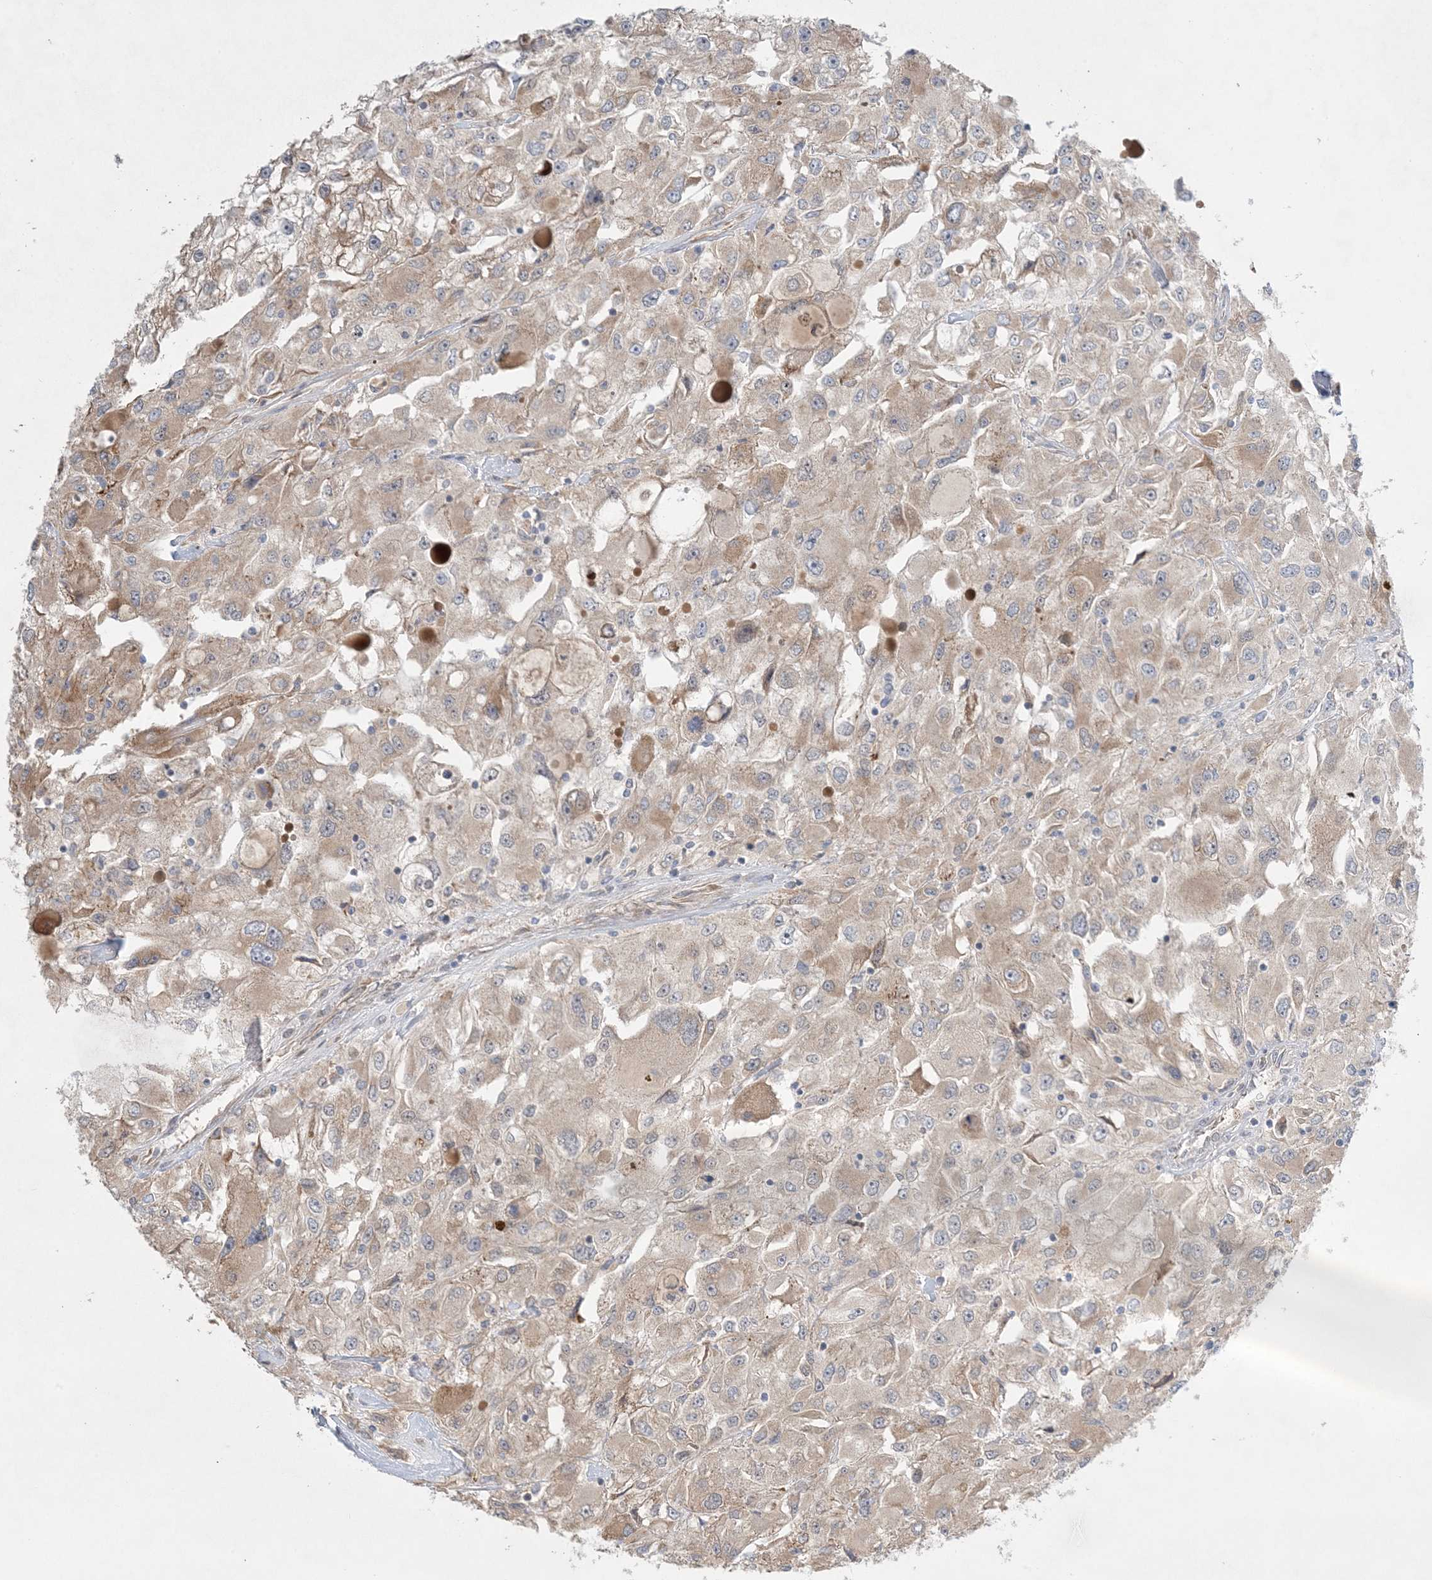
{"staining": {"intensity": "moderate", "quantity": ">75%", "location": "cytoplasmic/membranous"}, "tissue": "renal cancer", "cell_type": "Tumor cells", "image_type": "cancer", "snomed": [{"axis": "morphology", "description": "Adenocarcinoma, NOS"}, {"axis": "topography", "description": "Kidney"}], "caption": "Renal adenocarcinoma stained with immunohistochemistry shows moderate cytoplasmic/membranous staining in about >75% of tumor cells.", "gene": "MMGT1", "patient": {"sex": "female", "age": 52}}